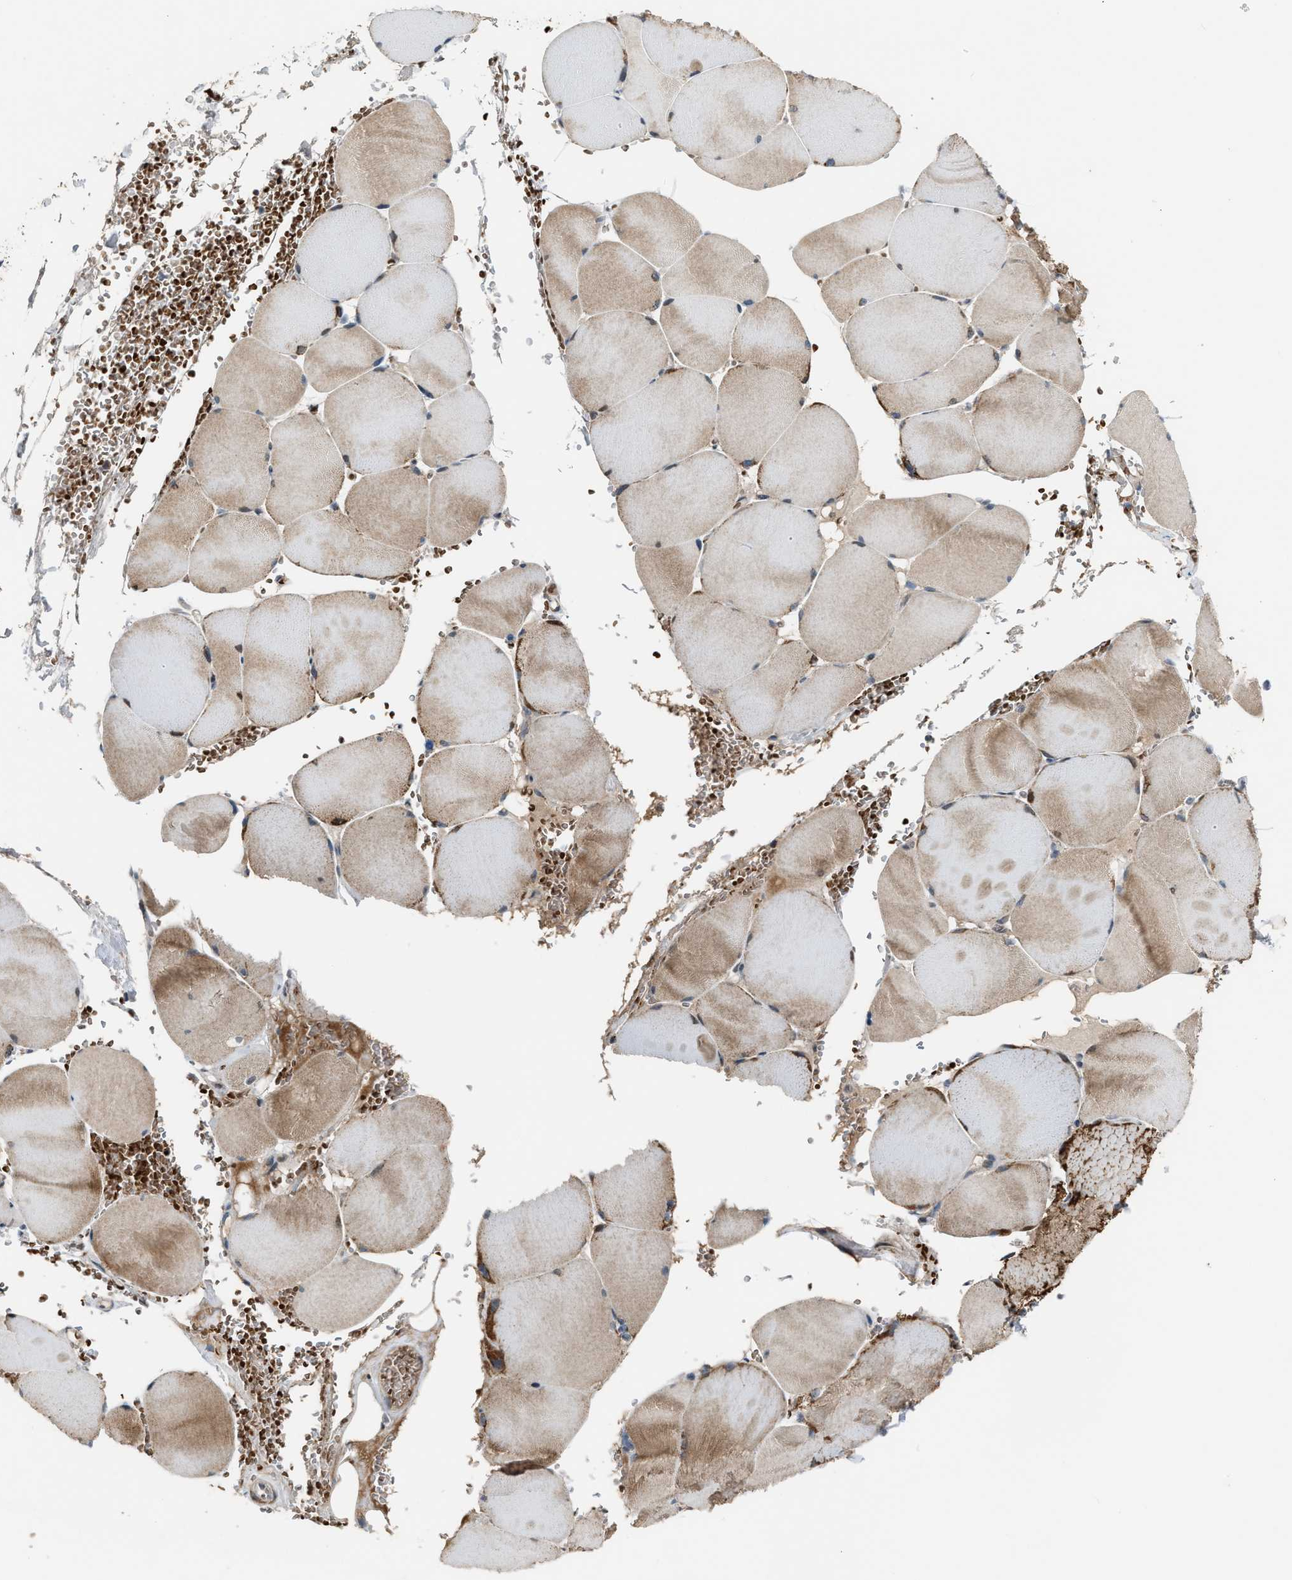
{"staining": {"intensity": "strong", "quantity": "25%-75%", "location": "cytoplasmic/membranous"}, "tissue": "skeletal muscle", "cell_type": "Myocytes", "image_type": "normal", "snomed": [{"axis": "morphology", "description": "Normal tissue, NOS"}, {"axis": "topography", "description": "Skin"}, {"axis": "topography", "description": "Skeletal muscle"}], "caption": "A high amount of strong cytoplasmic/membranous expression is identified in about 25%-75% of myocytes in unremarkable skeletal muscle. (Stains: DAB in brown, nuclei in blue, Microscopy: brightfield microscopy at high magnification).", "gene": "CHN2", "patient": {"sex": "male", "age": 83}}